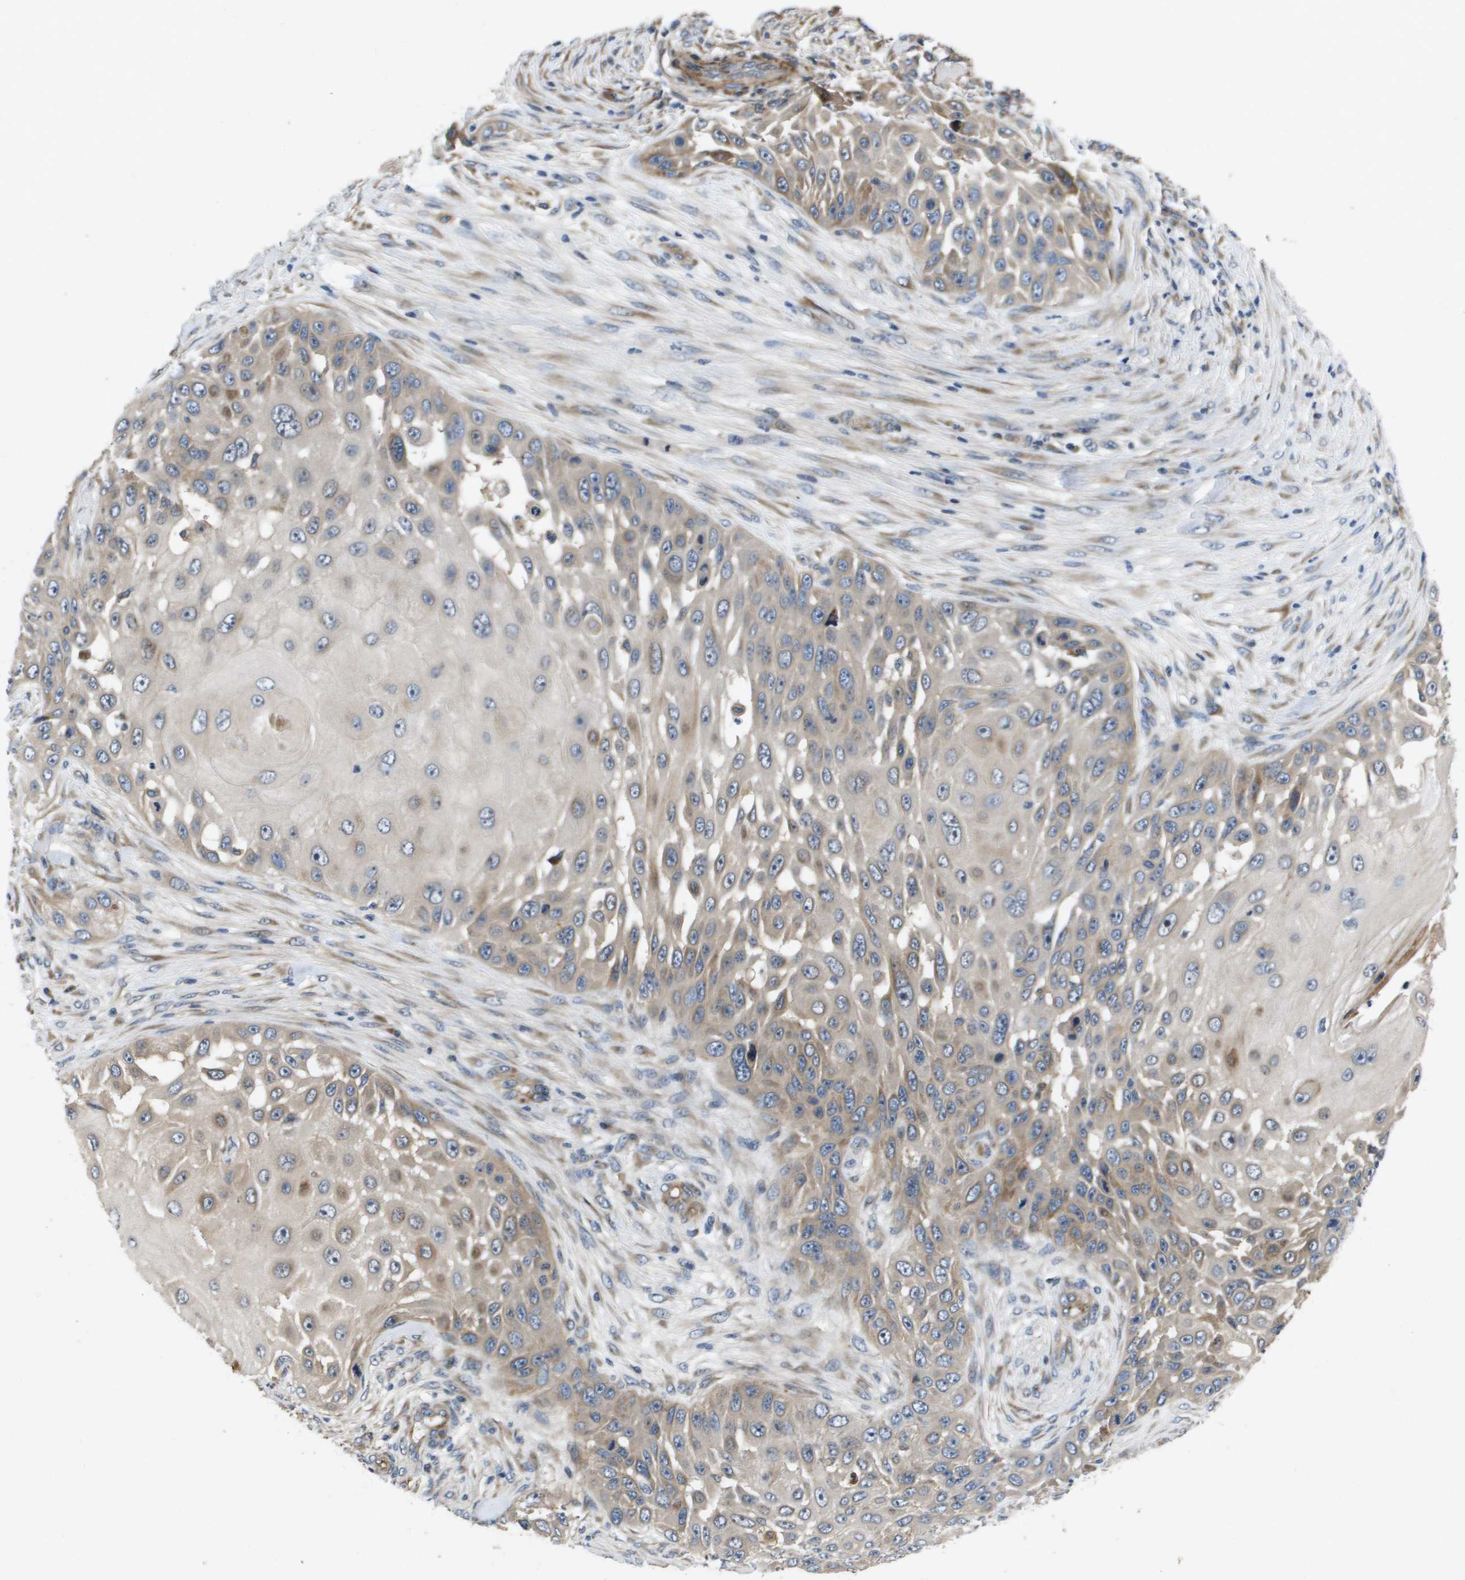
{"staining": {"intensity": "weak", "quantity": "<25%", "location": "cytoplasmic/membranous"}, "tissue": "skin cancer", "cell_type": "Tumor cells", "image_type": "cancer", "snomed": [{"axis": "morphology", "description": "Squamous cell carcinoma, NOS"}, {"axis": "topography", "description": "Skin"}], "caption": "Photomicrograph shows no significant protein expression in tumor cells of skin cancer (squamous cell carcinoma).", "gene": "ENTPD2", "patient": {"sex": "female", "age": 44}}